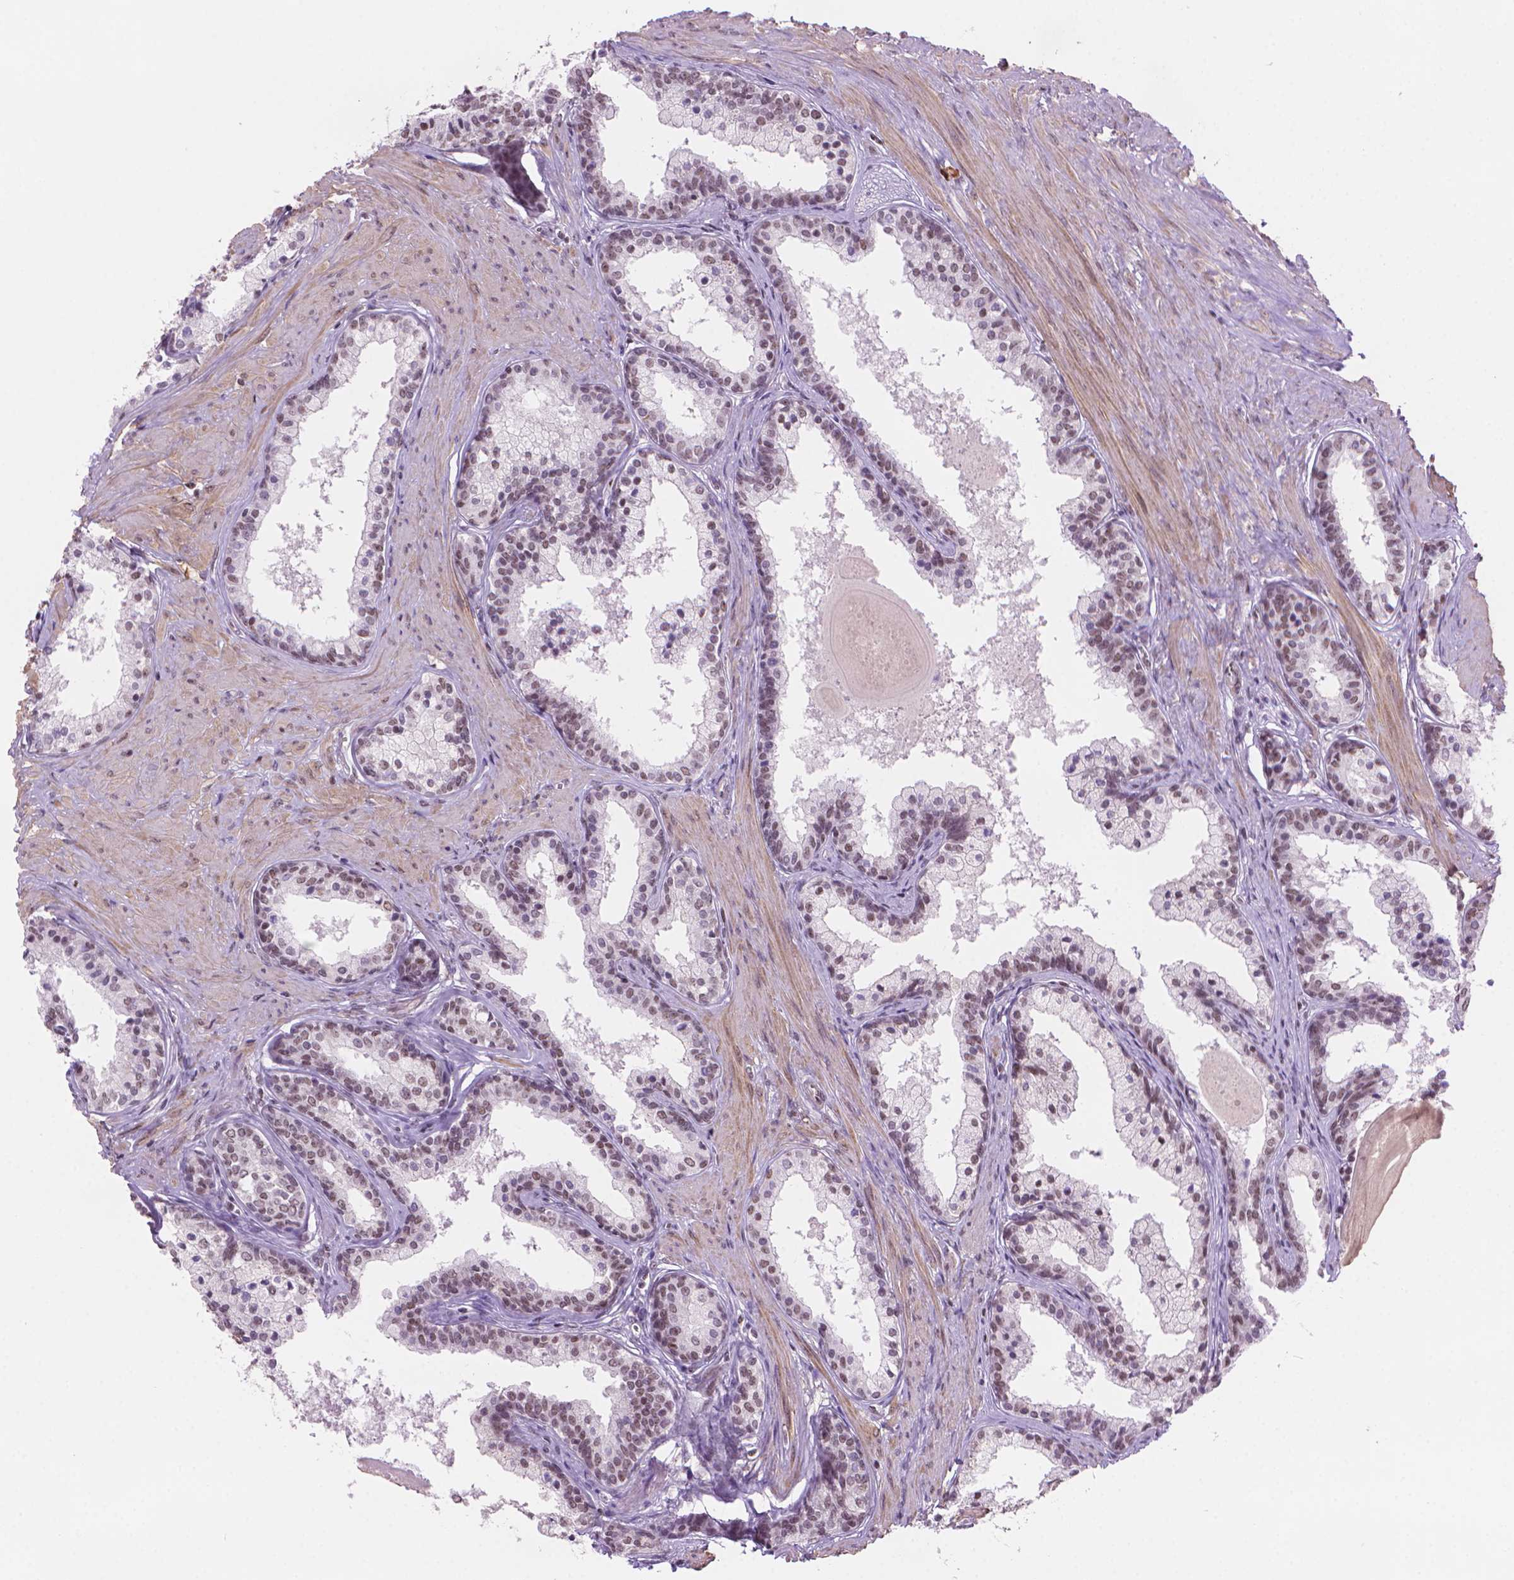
{"staining": {"intensity": "moderate", "quantity": "25%-75%", "location": "nuclear"}, "tissue": "prostate", "cell_type": "Glandular cells", "image_type": "normal", "snomed": [{"axis": "morphology", "description": "Normal tissue, NOS"}, {"axis": "topography", "description": "Prostate"}], "caption": "A brown stain shows moderate nuclear positivity of a protein in glandular cells of normal prostate. (Stains: DAB in brown, nuclei in blue, Microscopy: brightfield microscopy at high magnification).", "gene": "UBN1", "patient": {"sex": "male", "age": 61}}